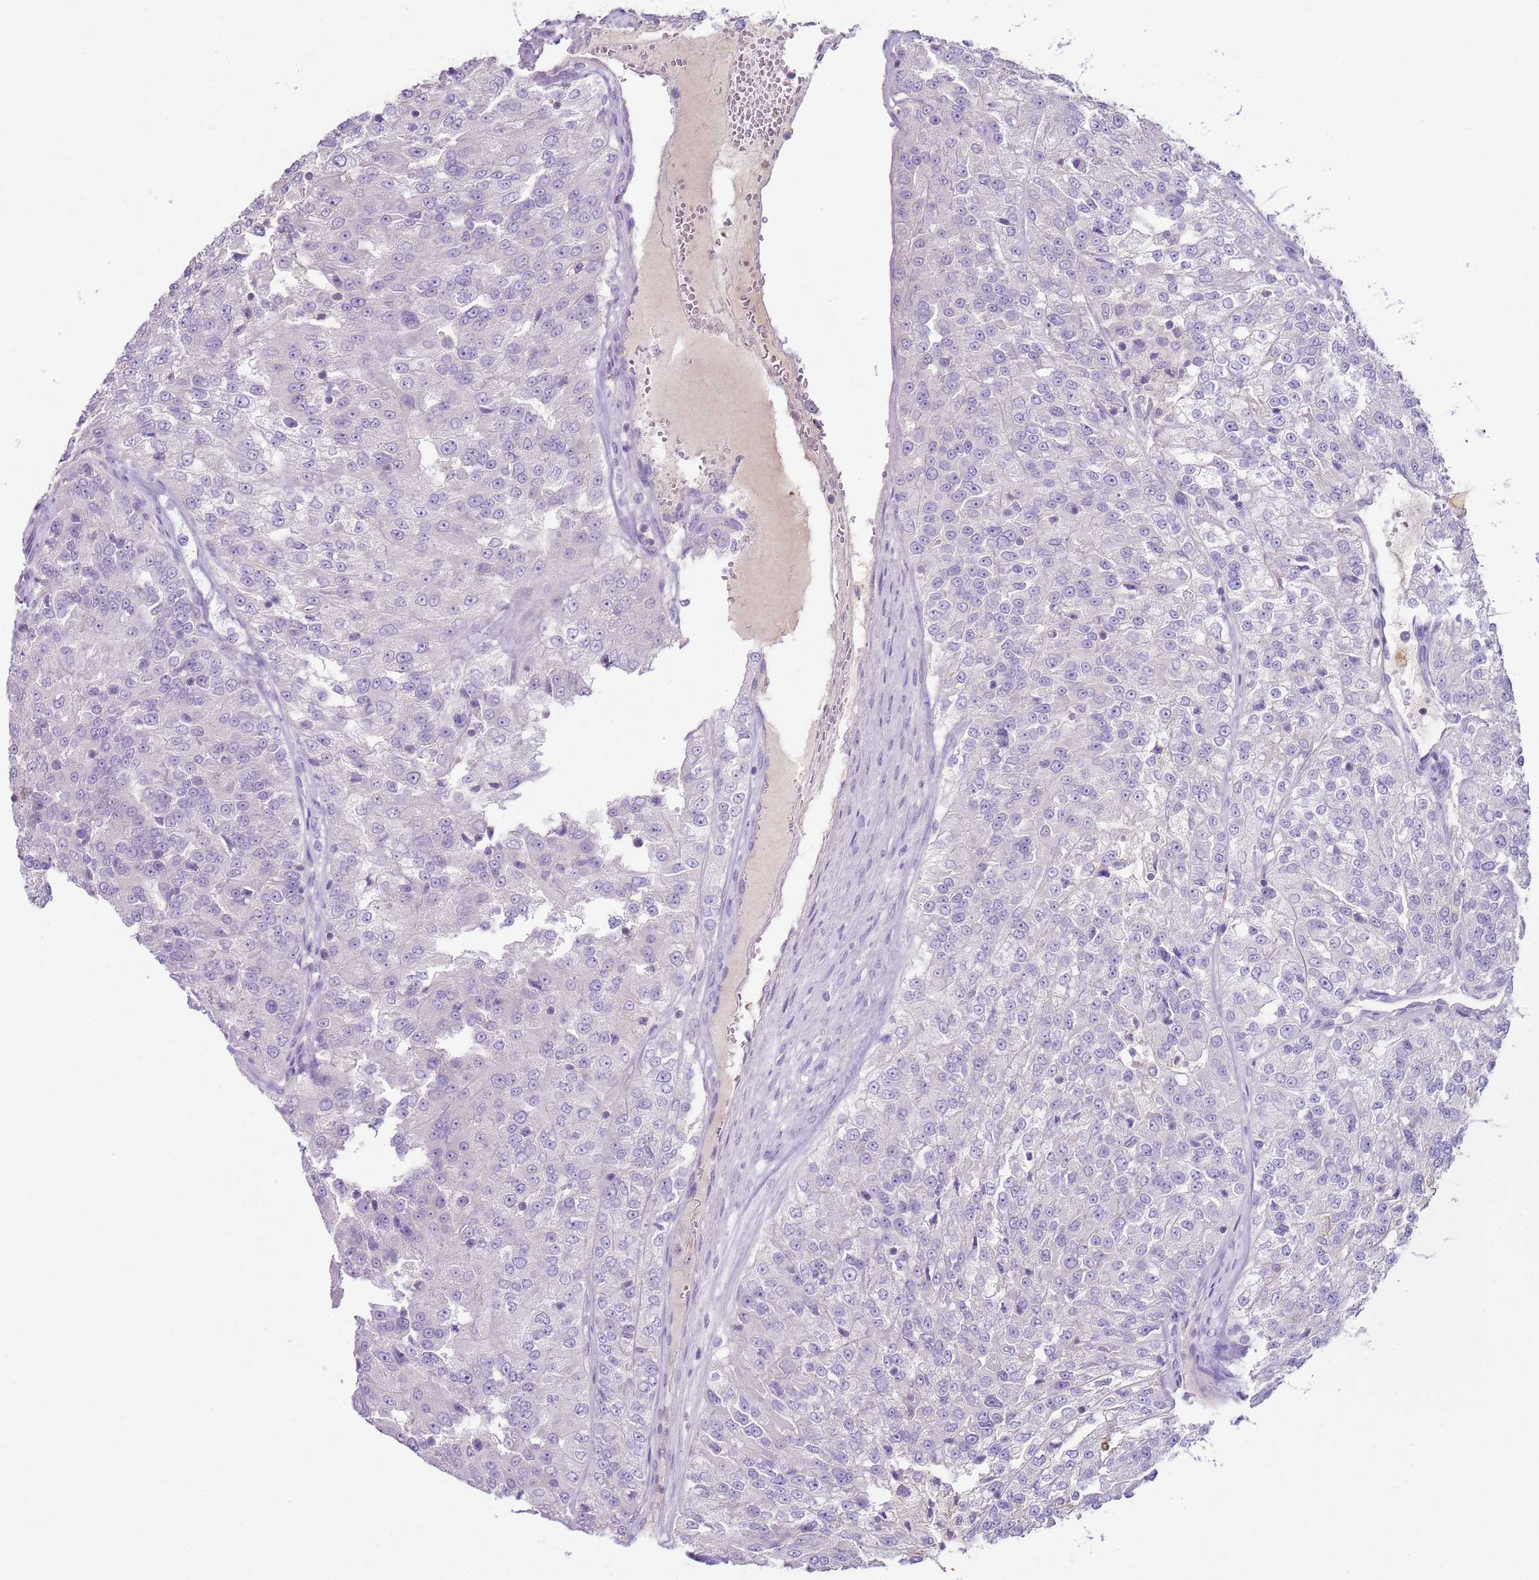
{"staining": {"intensity": "negative", "quantity": "none", "location": "none"}, "tissue": "renal cancer", "cell_type": "Tumor cells", "image_type": "cancer", "snomed": [{"axis": "morphology", "description": "Adenocarcinoma, NOS"}, {"axis": "topography", "description": "Kidney"}], "caption": "IHC micrograph of renal cancer (adenocarcinoma) stained for a protein (brown), which displays no expression in tumor cells.", "gene": "IL2RG", "patient": {"sex": "female", "age": 63}}